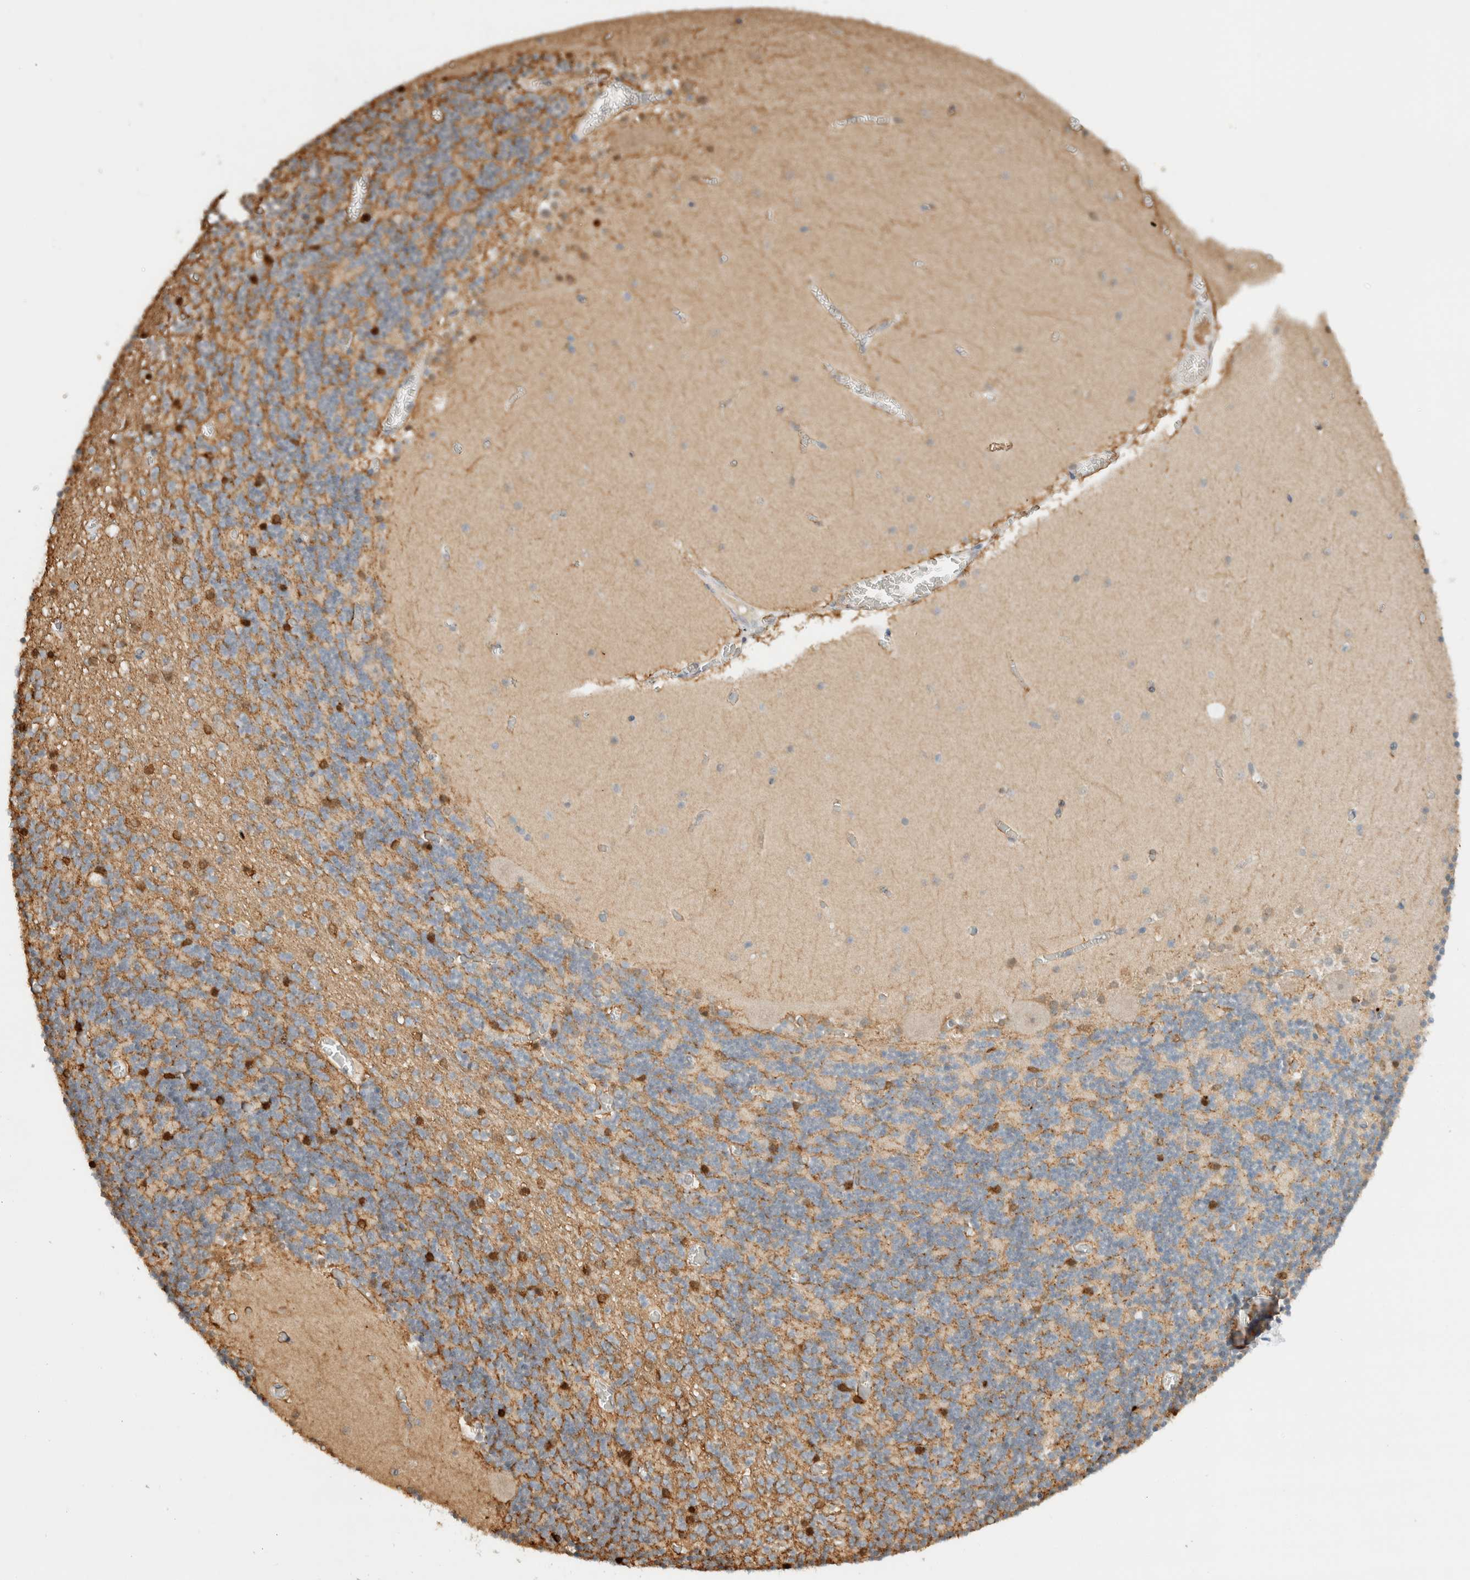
{"staining": {"intensity": "strong", "quantity": "<25%", "location": "cytoplasmic/membranous,nuclear"}, "tissue": "cerebellum", "cell_type": "Cells in granular layer", "image_type": "normal", "snomed": [{"axis": "morphology", "description": "Normal tissue, NOS"}, {"axis": "topography", "description": "Cerebellum"}], "caption": "The image demonstrates immunohistochemical staining of unremarkable cerebellum. There is strong cytoplasmic/membranous,nuclear staining is seen in about <25% of cells in granular layer. The protein of interest is stained brown, and the nuclei are stained in blue (DAB (3,3'-diaminobenzidine) IHC with brightfield microscopy, high magnification).", "gene": "CA13", "patient": {"sex": "female", "age": 28}}